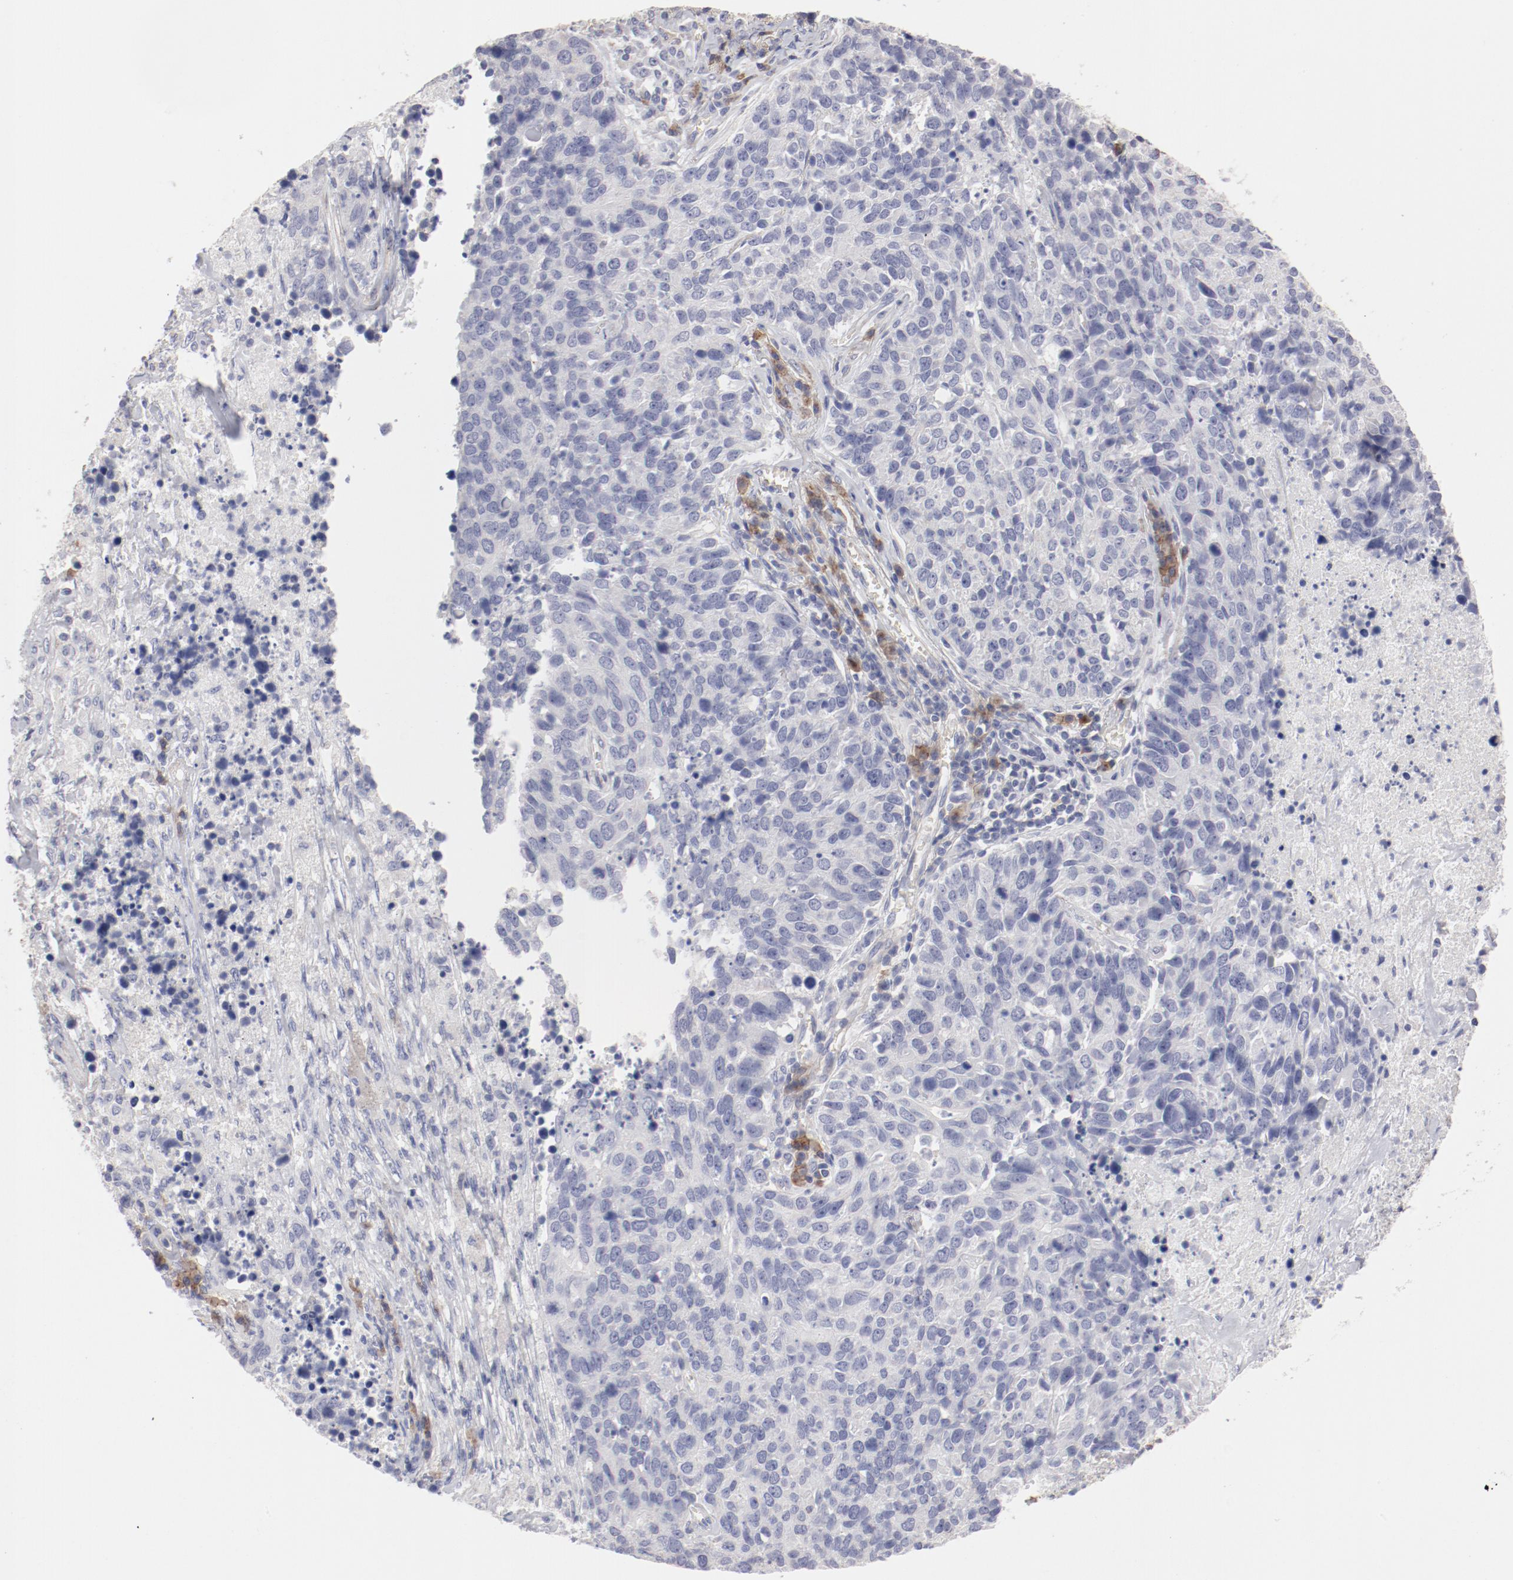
{"staining": {"intensity": "negative", "quantity": "none", "location": "none"}, "tissue": "lung cancer", "cell_type": "Tumor cells", "image_type": "cancer", "snomed": [{"axis": "morphology", "description": "Neoplasm, malignant, NOS"}, {"axis": "topography", "description": "Lung"}], "caption": "Micrograph shows no significant protein staining in tumor cells of neoplasm (malignant) (lung).", "gene": "LAX1", "patient": {"sex": "female", "age": 76}}